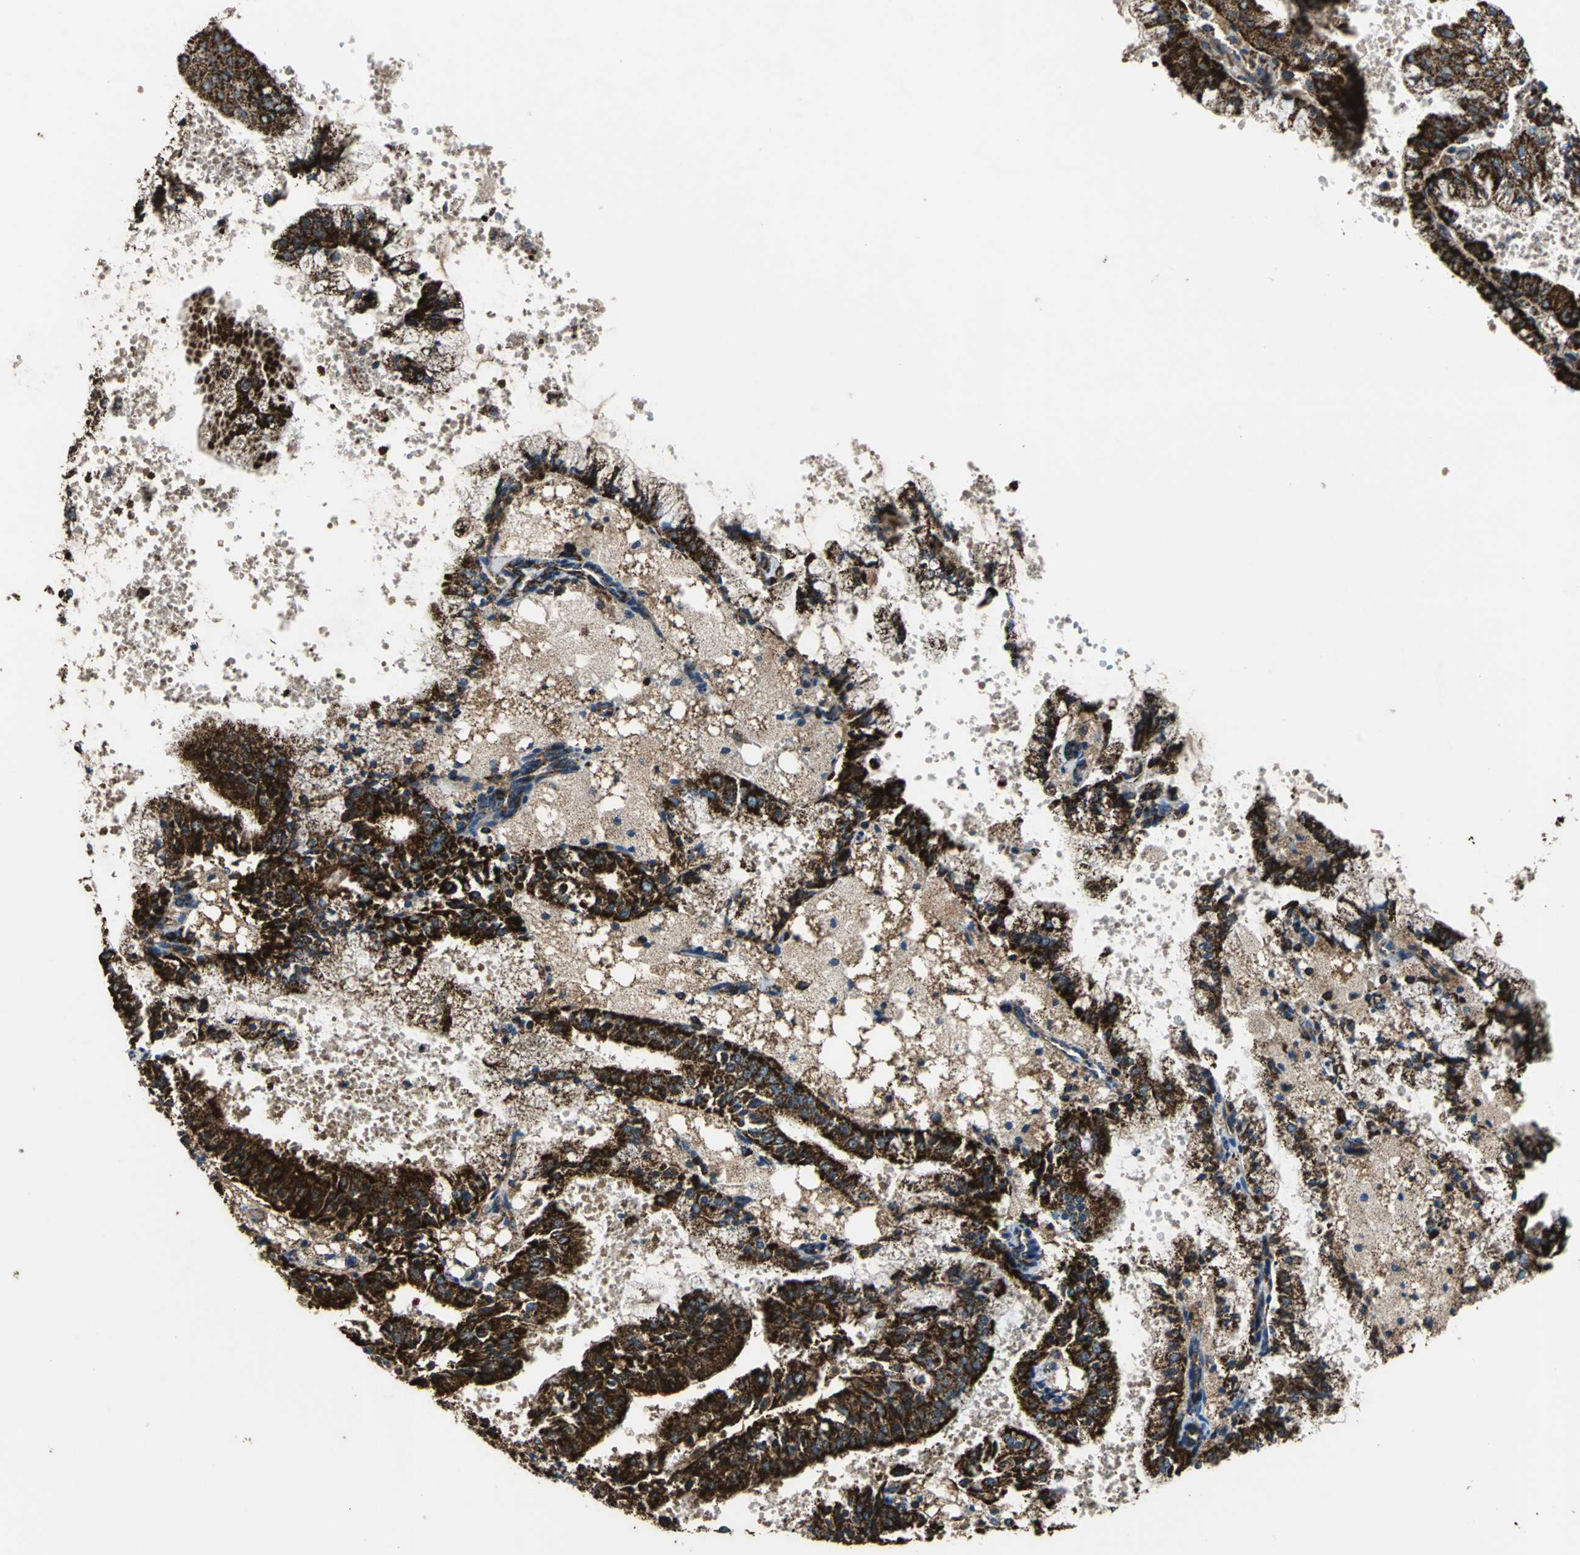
{"staining": {"intensity": "strong", "quantity": ">75%", "location": "cytoplasmic/membranous"}, "tissue": "endometrial cancer", "cell_type": "Tumor cells", "image_type": "cancer", "snomed": [{"axis": "morphology", "description": "Adenocarcinoma, NOS"}, {"axis": "topography", "description": "Endometrium"}], "caption": "The immunohistochemical stain highlights strong cytoplasmic/membranous staining in tumor cells of adenocarcinoma (endometrial) tissue.", "gene": "ECH1", "patient": {"sex": "female", "age": 63}}